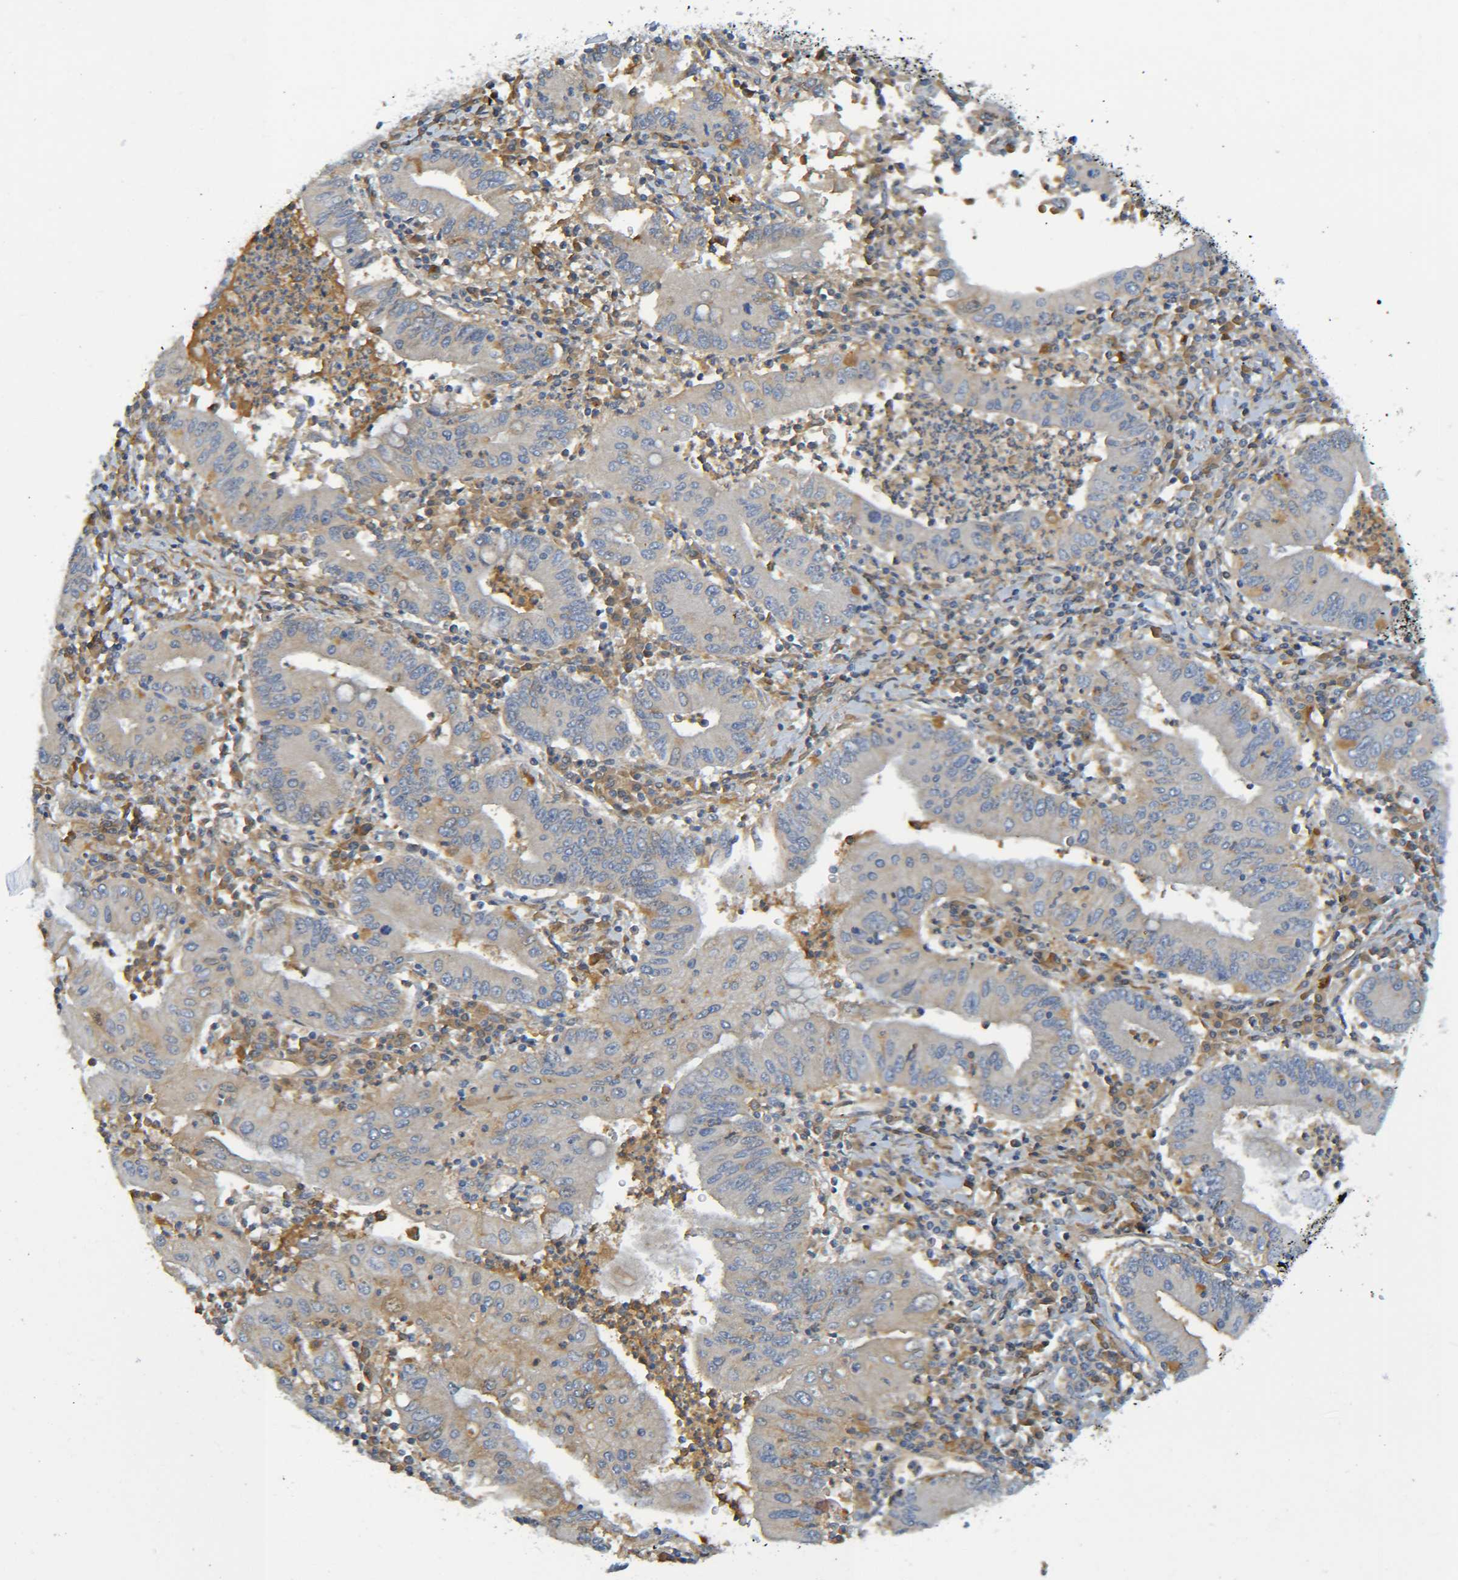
{"staining": {"intensity": "weak", "quantity": "25%-75%", "location": "cytoplasmic/membranous"}, "tissue": "stomach cancer", "cell_type": "Tumor cells", "image_type": "cancer", "snomed": [{"axis": "morphology", "description": "Normal tissue, NOS"}, {"axis": "morphology", "description": "Adenocarcinoma, NOS"}, {"axis": "topography", "description": "Esophagus"}, {"axis": "topography", "description": "Stomach, upper"}, {"axis": "topography", "description": "Peripheral nerve tissue"}], "caption": "Stomach cancer (adenocarcinoma) stained for a protein shows weak cytoplasmic/membranous positivity in tumor cells.", "gene": "C1QA", "patient": {"sex": "male", "age": 62}}